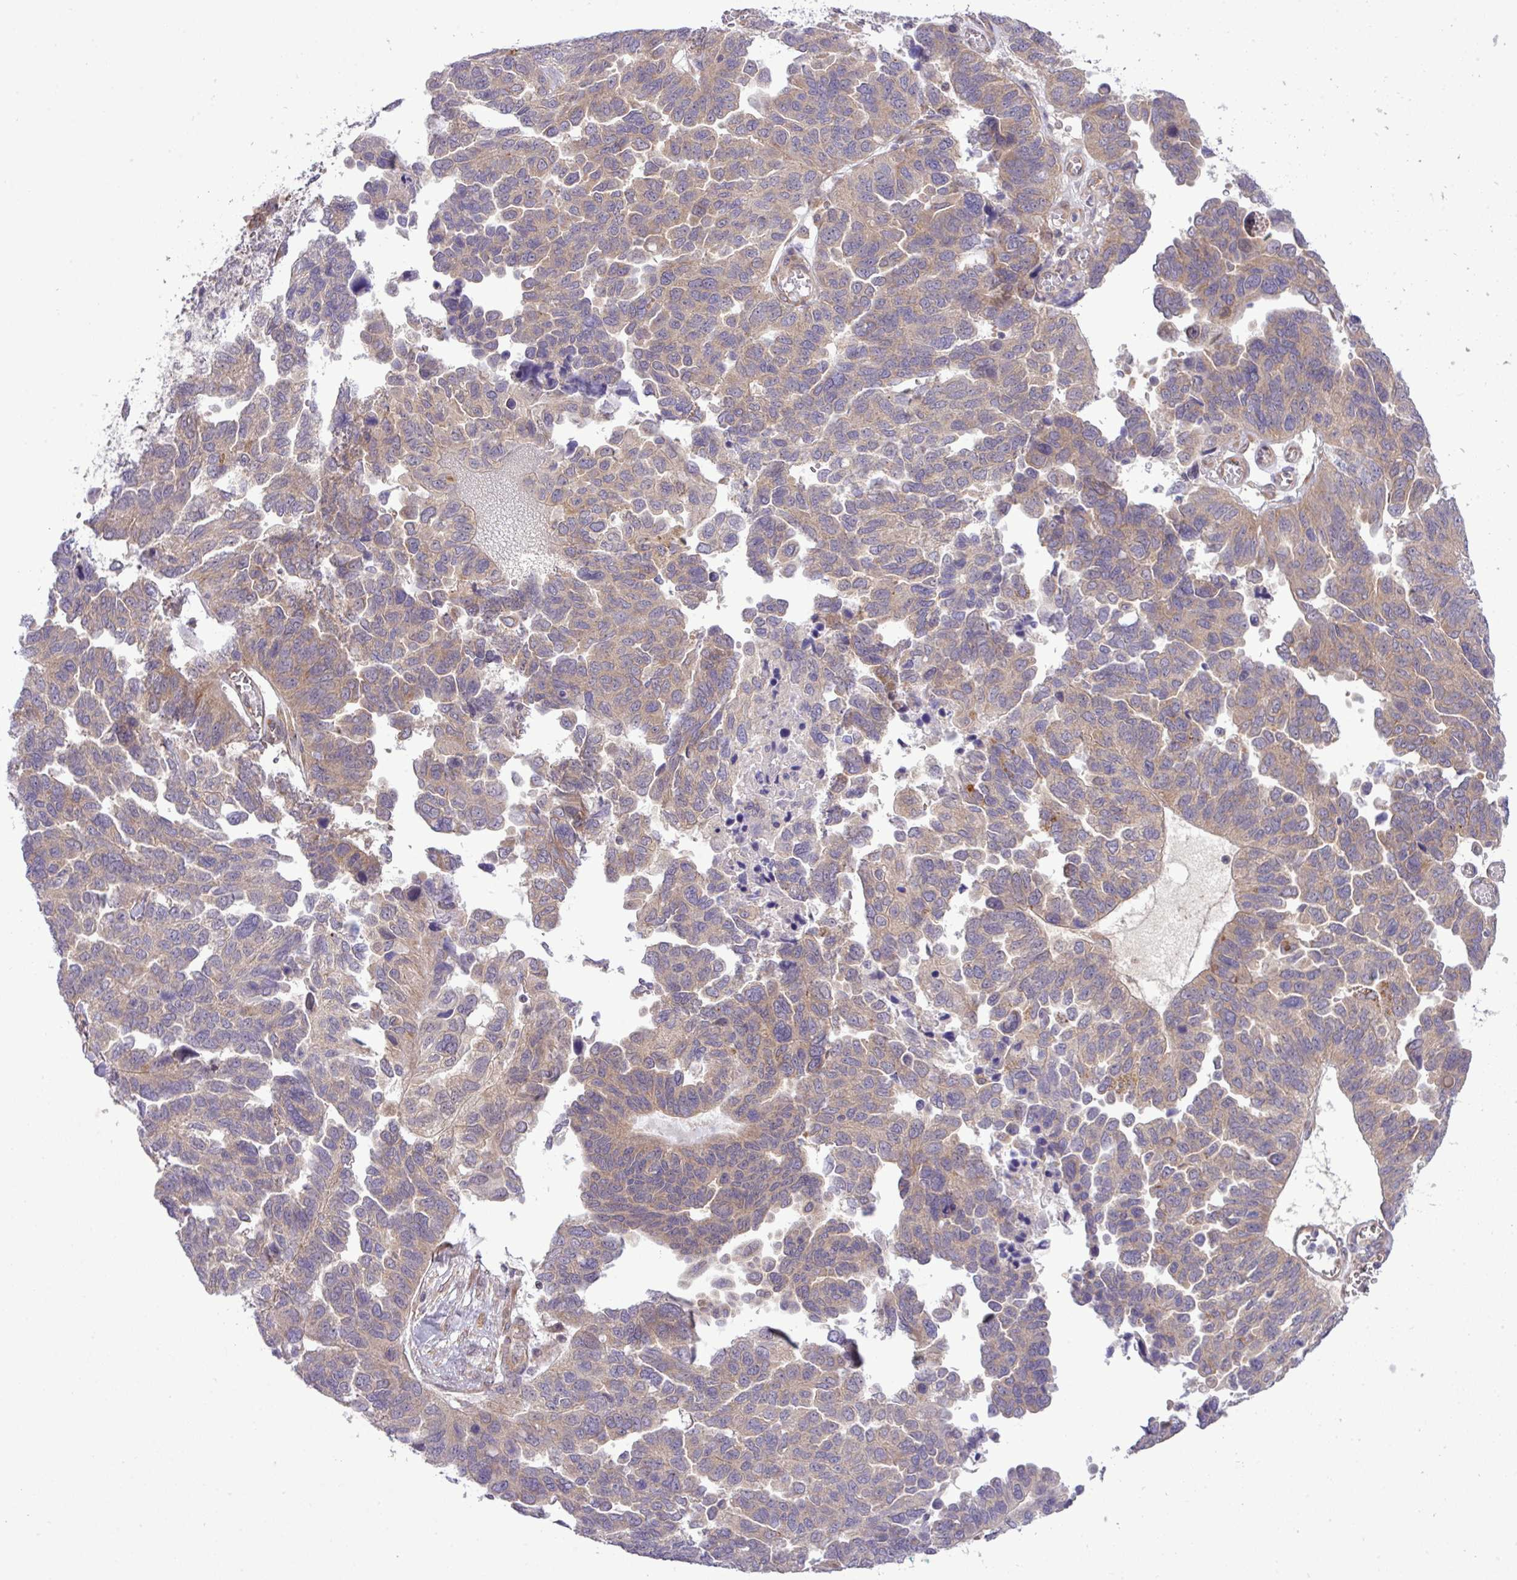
{"staining": {"intensity": "weak", "quantity": "25%-75%", "location": "cytoplasmic/membranous"}, "tissue": "ovarian cancer", "cell_type": "Tumor cells", "image_type": "cancer", "snomed": [{"axis": "morphology", "description": "Cystadenocarcinoma, serous, NOS"}, {"axis": "topography", "description": "Ovary"}], "caption": "Protein positivity by IHC displays weak cytoplasmic/membranous positivity in about 25%-75% of tumor cells in ovarian cancer.", "gene": "FAM222B", "patient": {"sex": "female", "age": 64}}